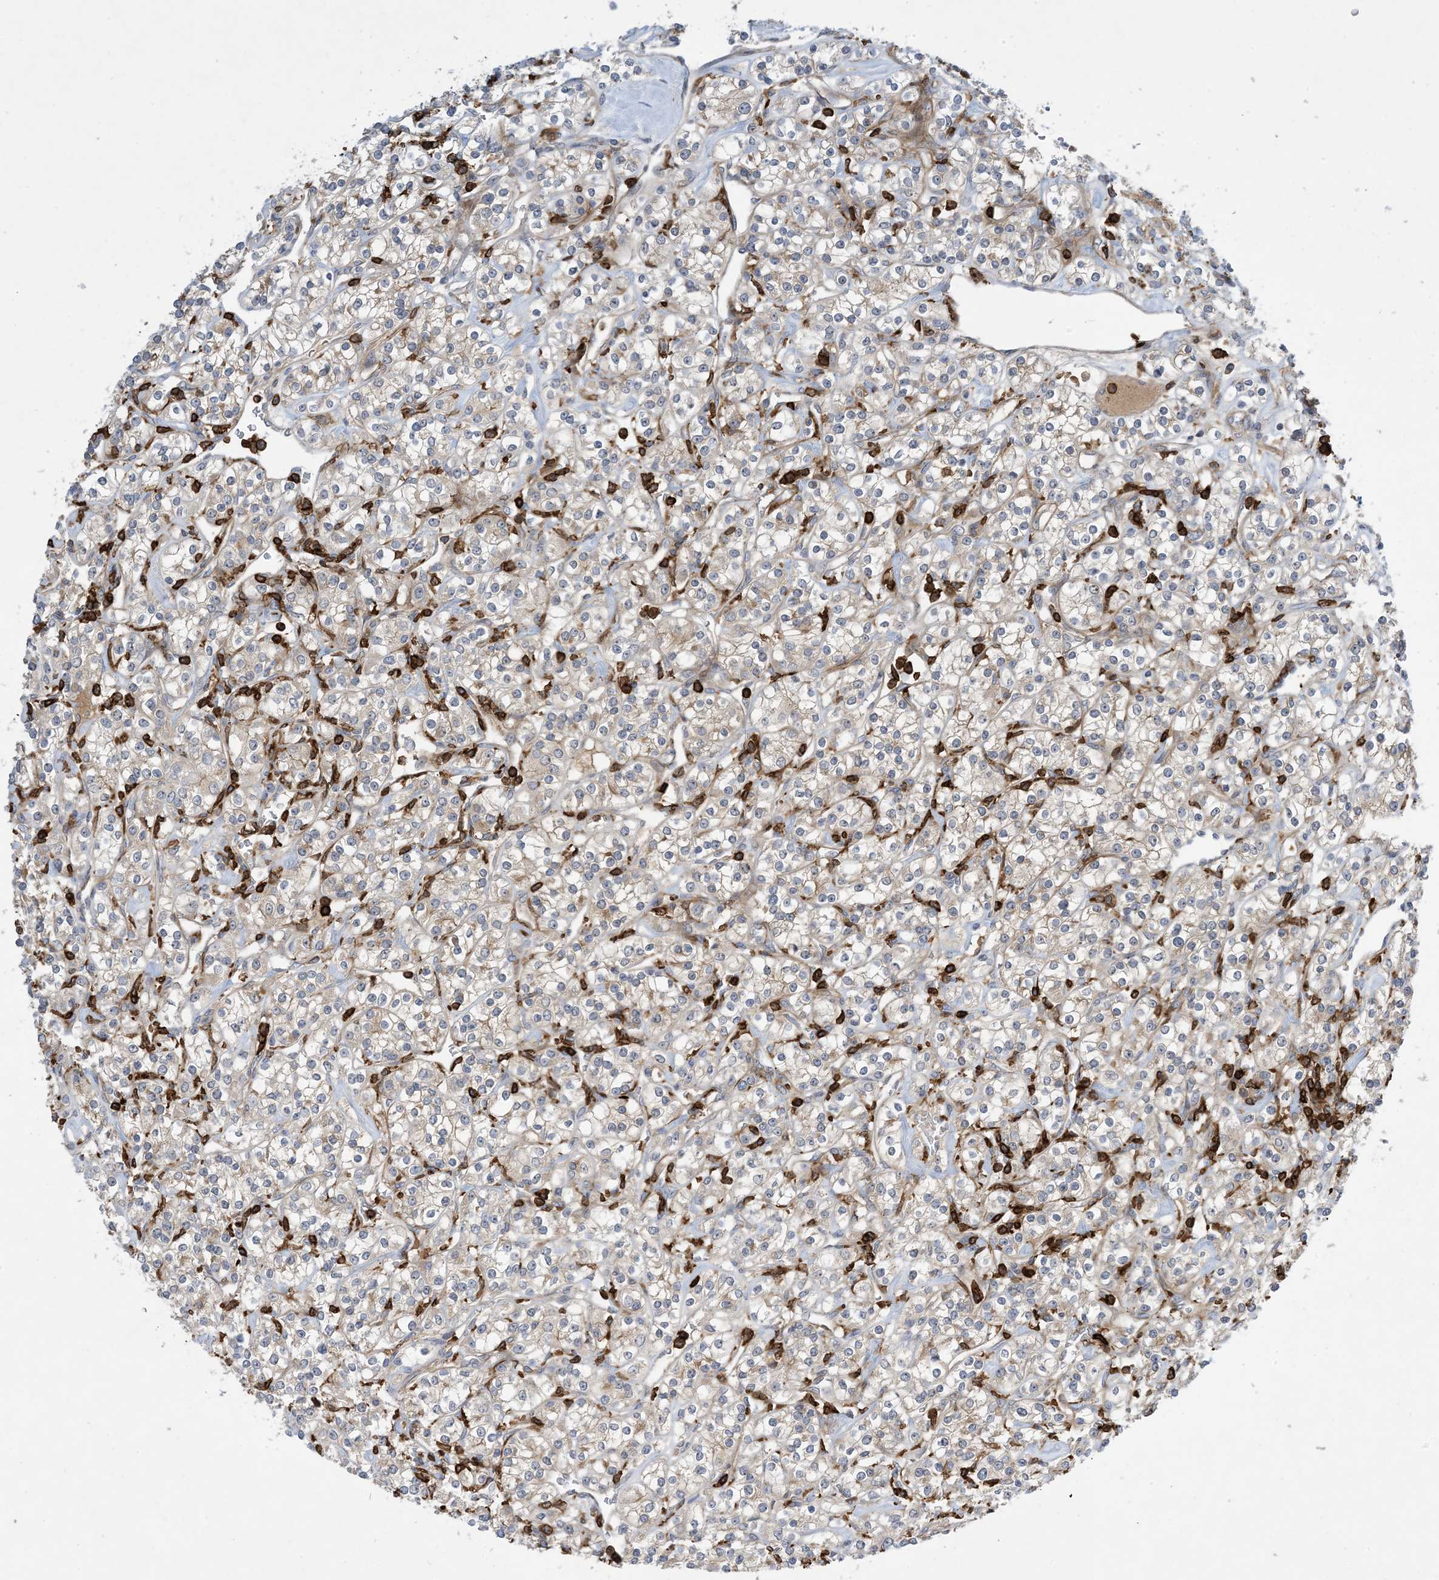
{"staining": {"intensity": "negative", "quantity": "none", "location": "none"}, "tissue": "renal cancer", "cell_type": "Tumor cells", "image_type": "cancer", "snomed": [{"axis": "morphology", "description": "Adenocarcinoma, NOS"}, {"axis": "topography", "description": "Kidney"}], "caption": "An immunohistochemistry photomicrograph of renal adenocarcinoma is shown. There is no staining in tumor cells of renal adenocarcinoma.", "gene": "AK9", "patient": {"sex": "male", "age": 77}}